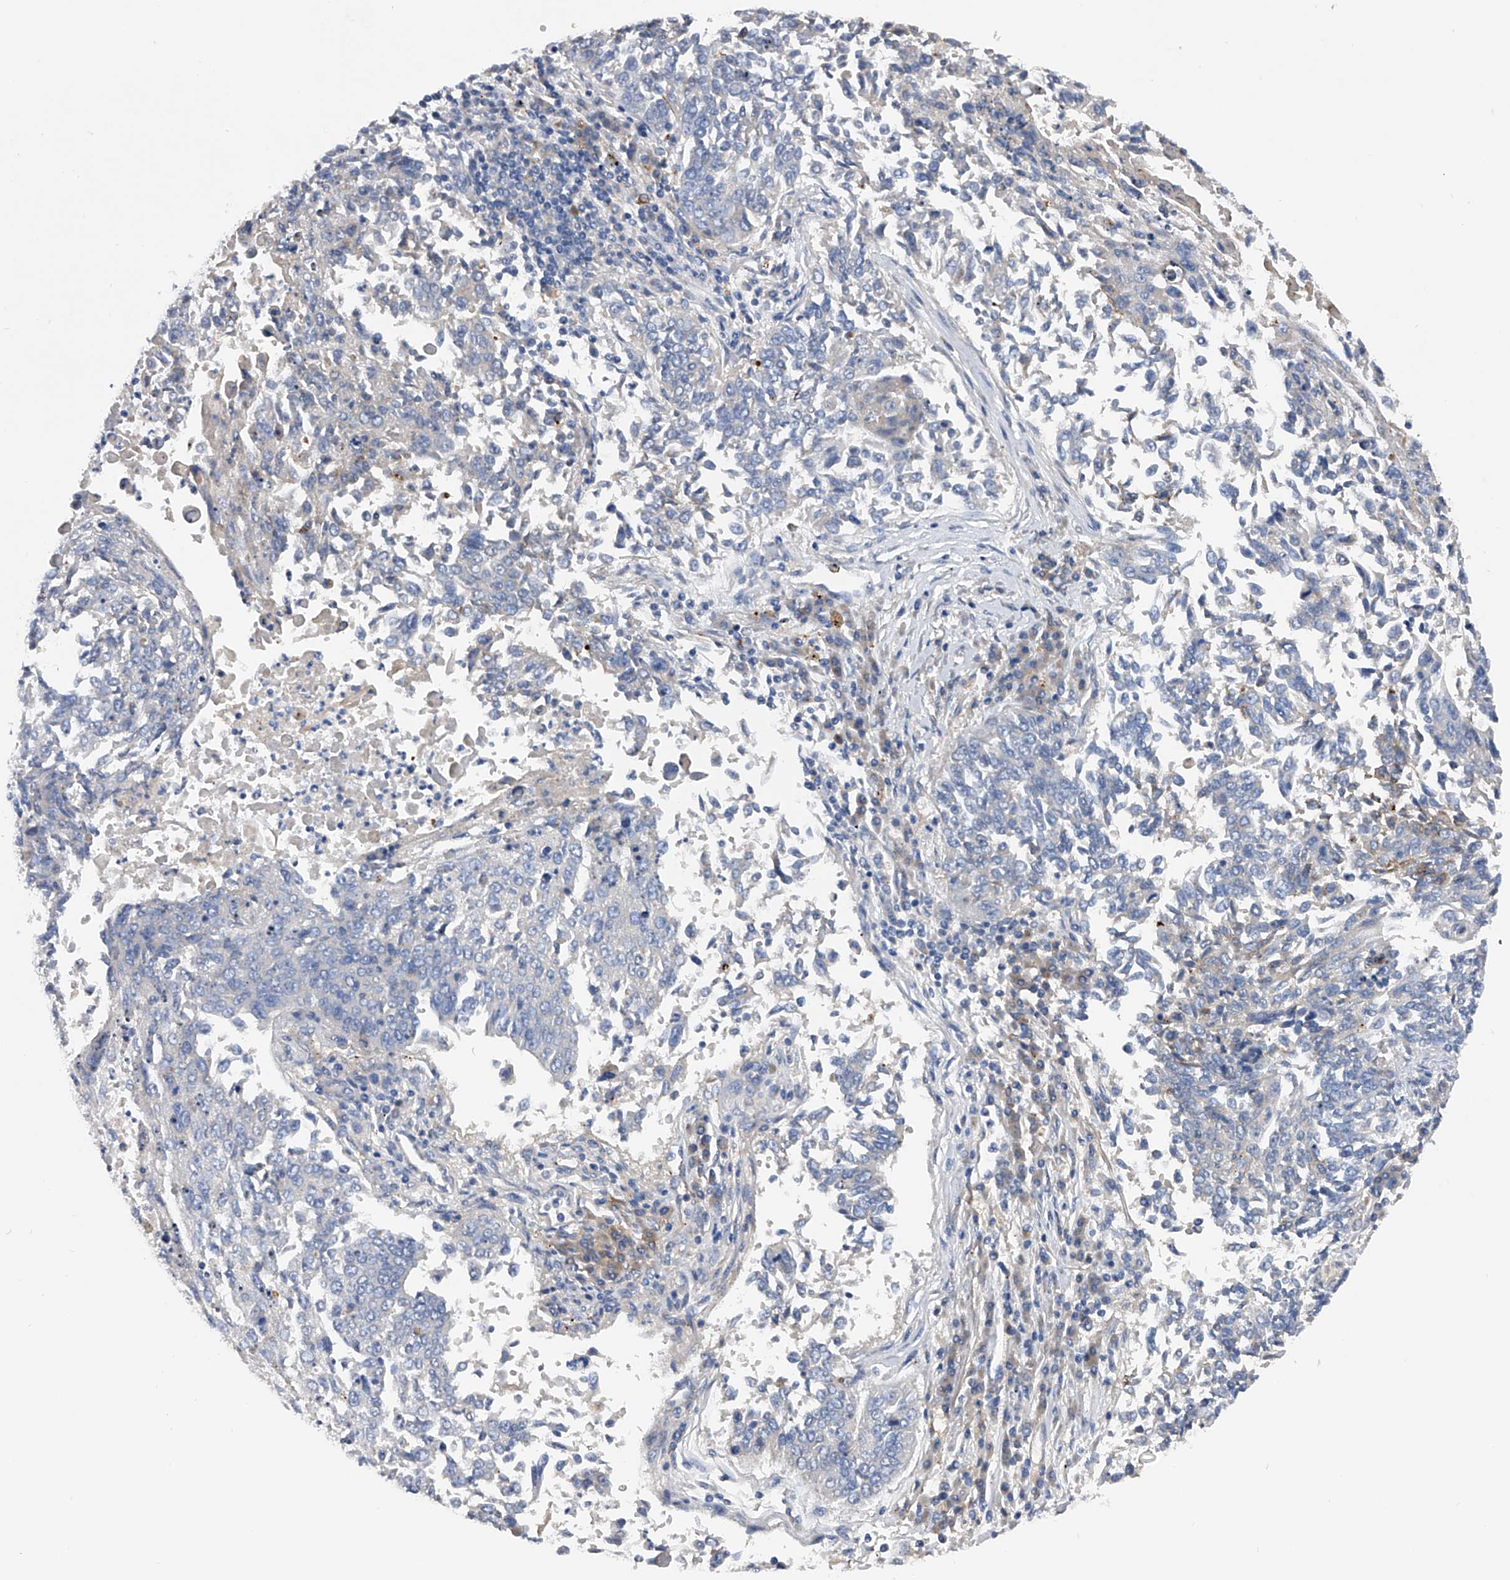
{"staining": {"intensity": "negative", "quantity": "none", "location": "none"}, "tissue": "lung cancer", "cell_type": "Tumor cells", "image_type": "cancer", "snomed": [{"axis": "morphology", "description": "Normal tissue, NOS"}, {"axis": "morphology", "description": "Squamous cell carcinoma, NOS"}, {"axis": "topography", "description": "Cartilage tissue"}, {"axis": "topography", "description": "Bronchus"}, {"axis": "topography", "description": "Lung"}, {"axis": "topography", "description": "Peripheral nerve tissue"}], "caption": "This is an immunohistochemistry photomicrograph of human lung squamous cell carcinoma. There is no positivity in tumor cells.", "gene": "RWDD2A", "patient": {"sex": "female", "age": 49}}